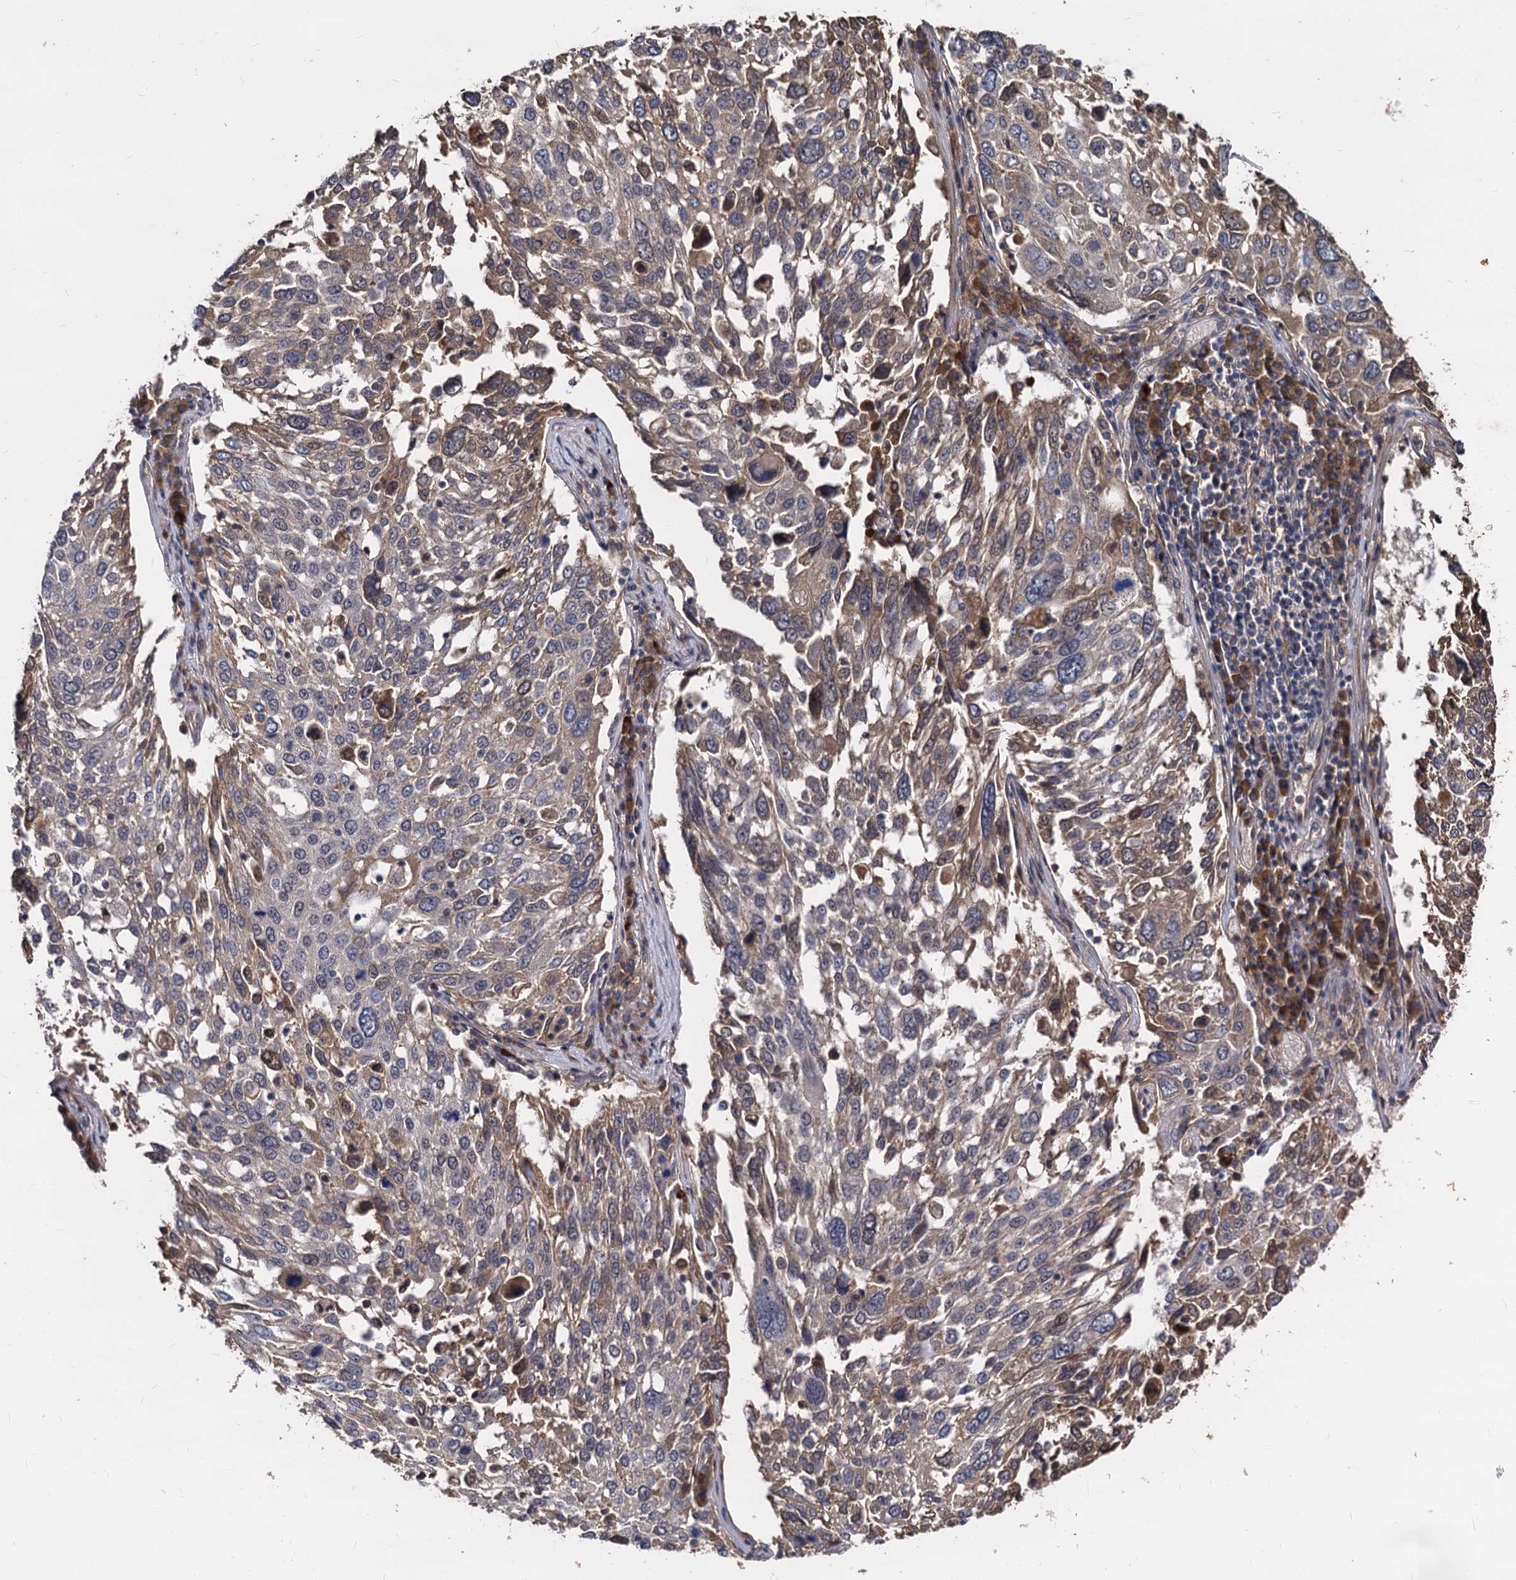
{"staining": {"intensity": "moderate", "quantity": "25%-75%", "location": "cytoplasmic/membranous"}, "tissue": "lung cancer", "cell_type": "Tumor cells", "image_type": "cancer", "snomed": [{"axis": "morphology", "description": "Squamous cell carcinoma, NOS"}, {"axis": "topography", "description": "Lung"}], "caption": "Protein expression analysis of human lung squamous cell carcinoma reveals moderate cytoplasmic/membranous staining in approximately 25%-75% of tumor cells.", "gene": "CCDC184", "patient": {"sex": "male", "age": 65}}